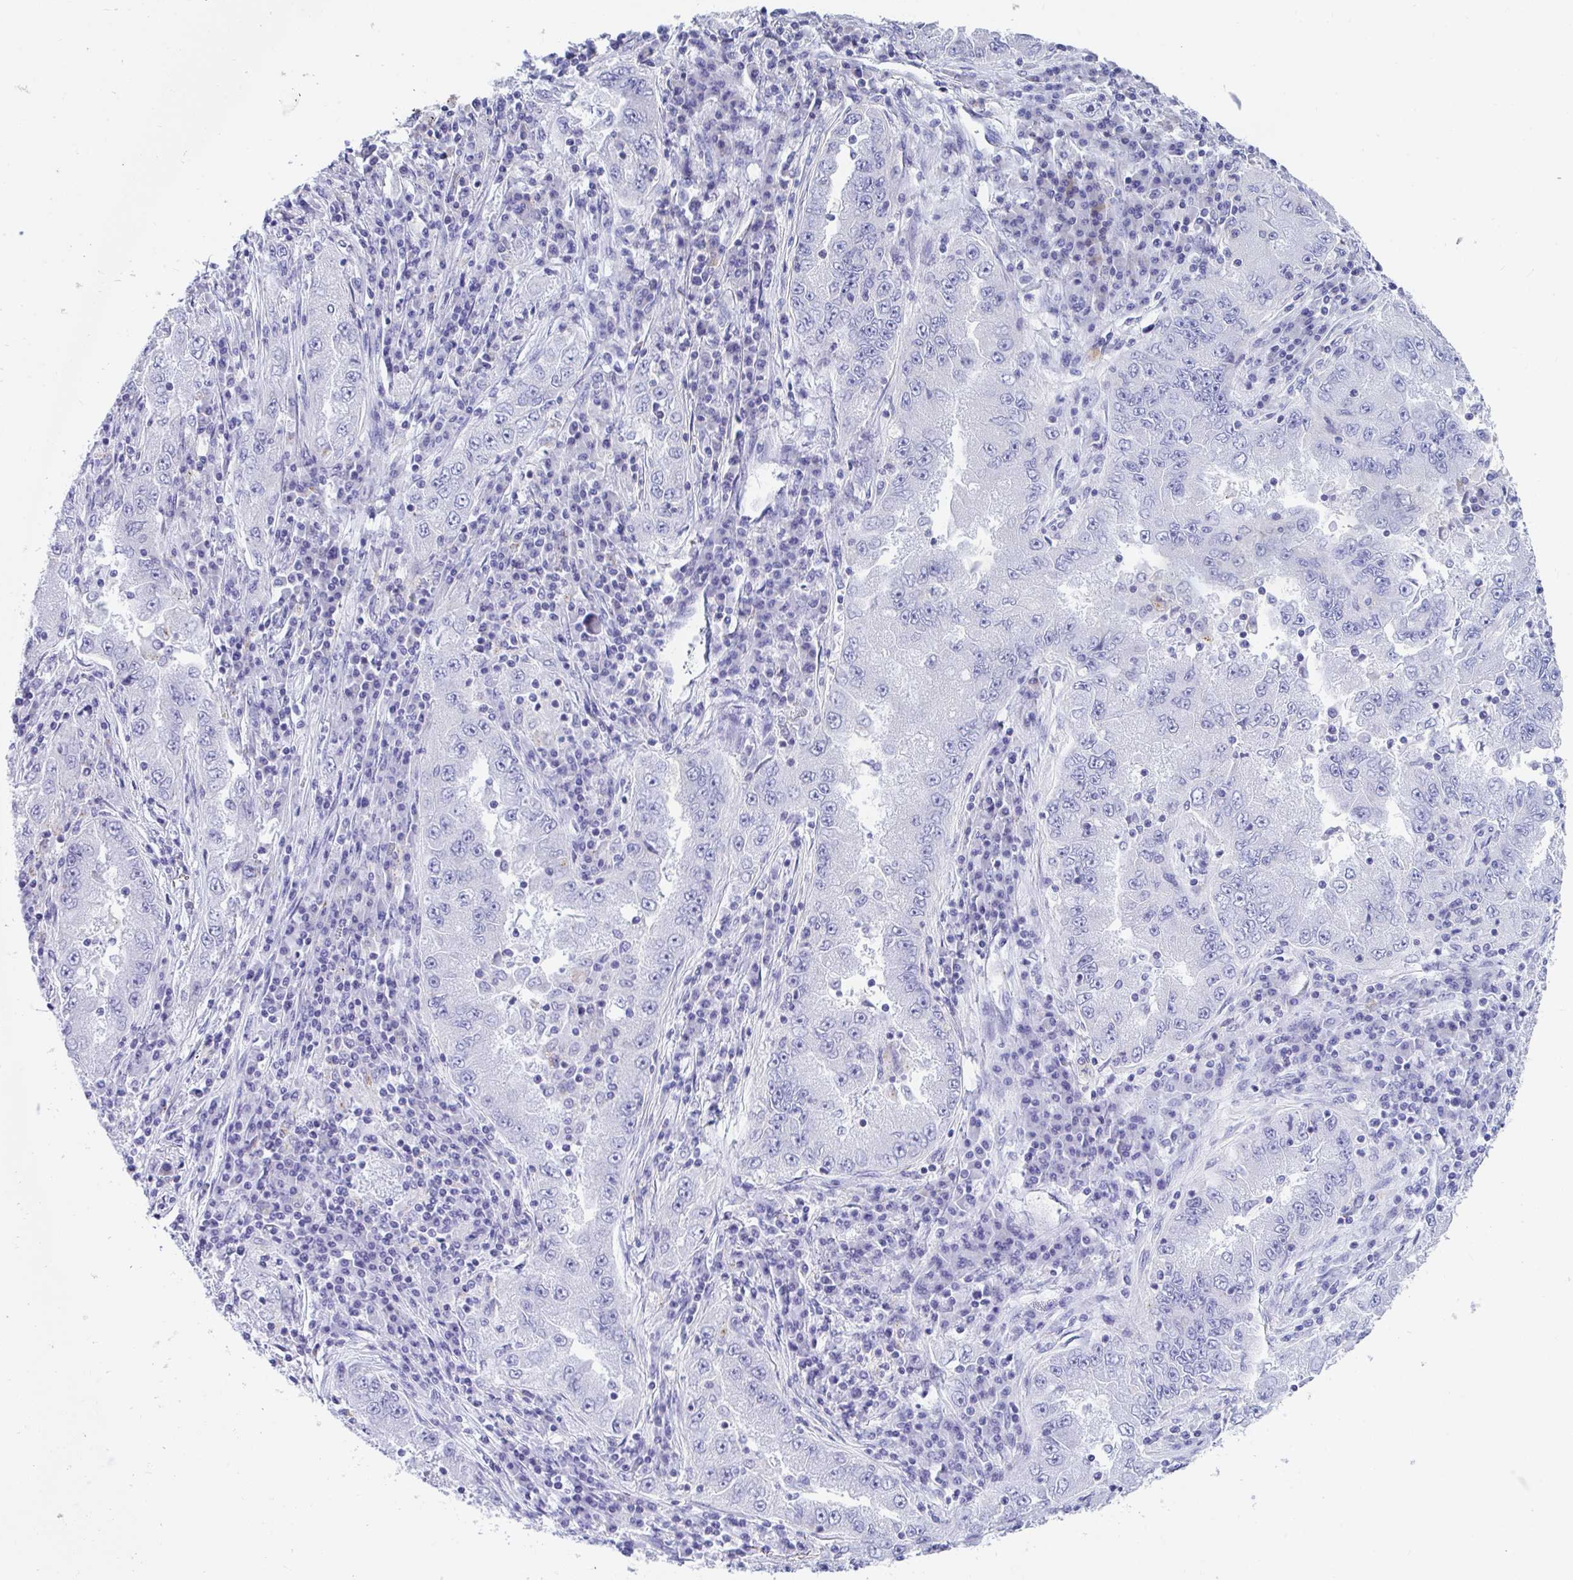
{"staining": {"intensity": "negative", "quantity": "none", "location": "none"}, "tissue": "lung cancer", "cell_type": "Tumor cells", "image_type": "cancer", "snomed": [{"axis": "morphology", "description": "Adenocarcinoma, NOS"}, {"axis": "morphology", "description": "Adenocarcinoma primary or metastatic"}, {"axis": "topography", "description": "Lung"}], "caption": "The immunohistochemistry (IHC) micrograph has no significant staining in tumor cells of lung cancer (adenocarcinoma) tissue.", "gene": "FRMD3", "patient": {"sex": "male", "age": 74}}